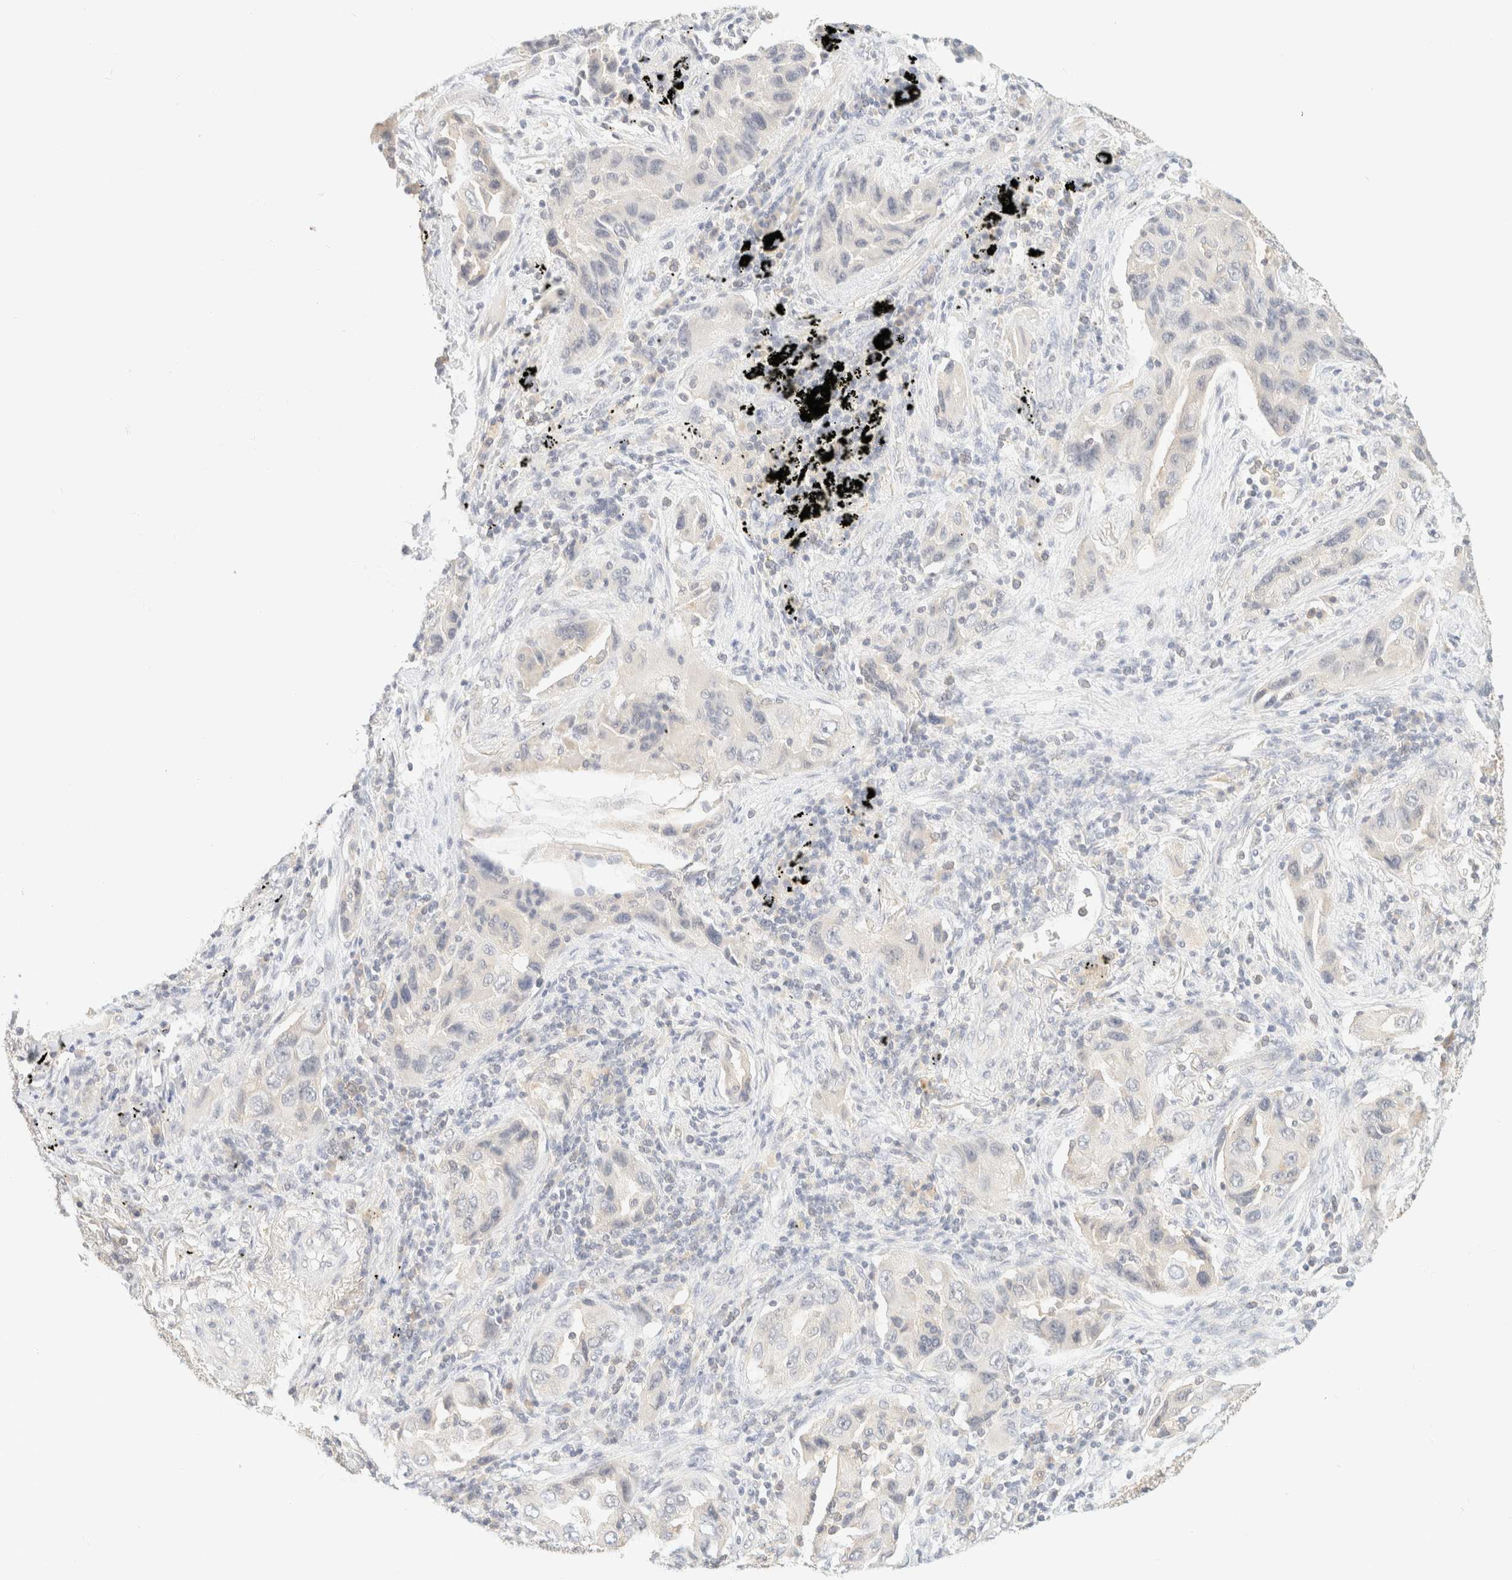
{"staining": {"intensity": "negative", "quantity": "none", "location": "none"}, "tissue": "lung cancer", "cell_type": "Tumor cells", "image_type": "cancer", "snomed": [{"axis": "morphology", "description": "Adenocarcinoma, NOS"}, {"axis": "topography", "description": "Lung"}], "caption": "An image of lung cancer (adenocarcinoma) stained for a protein exhibits no brown staining in tumor cells.", "gene": "TIMD4", "patient": {"sex": "female", "age": 65}}